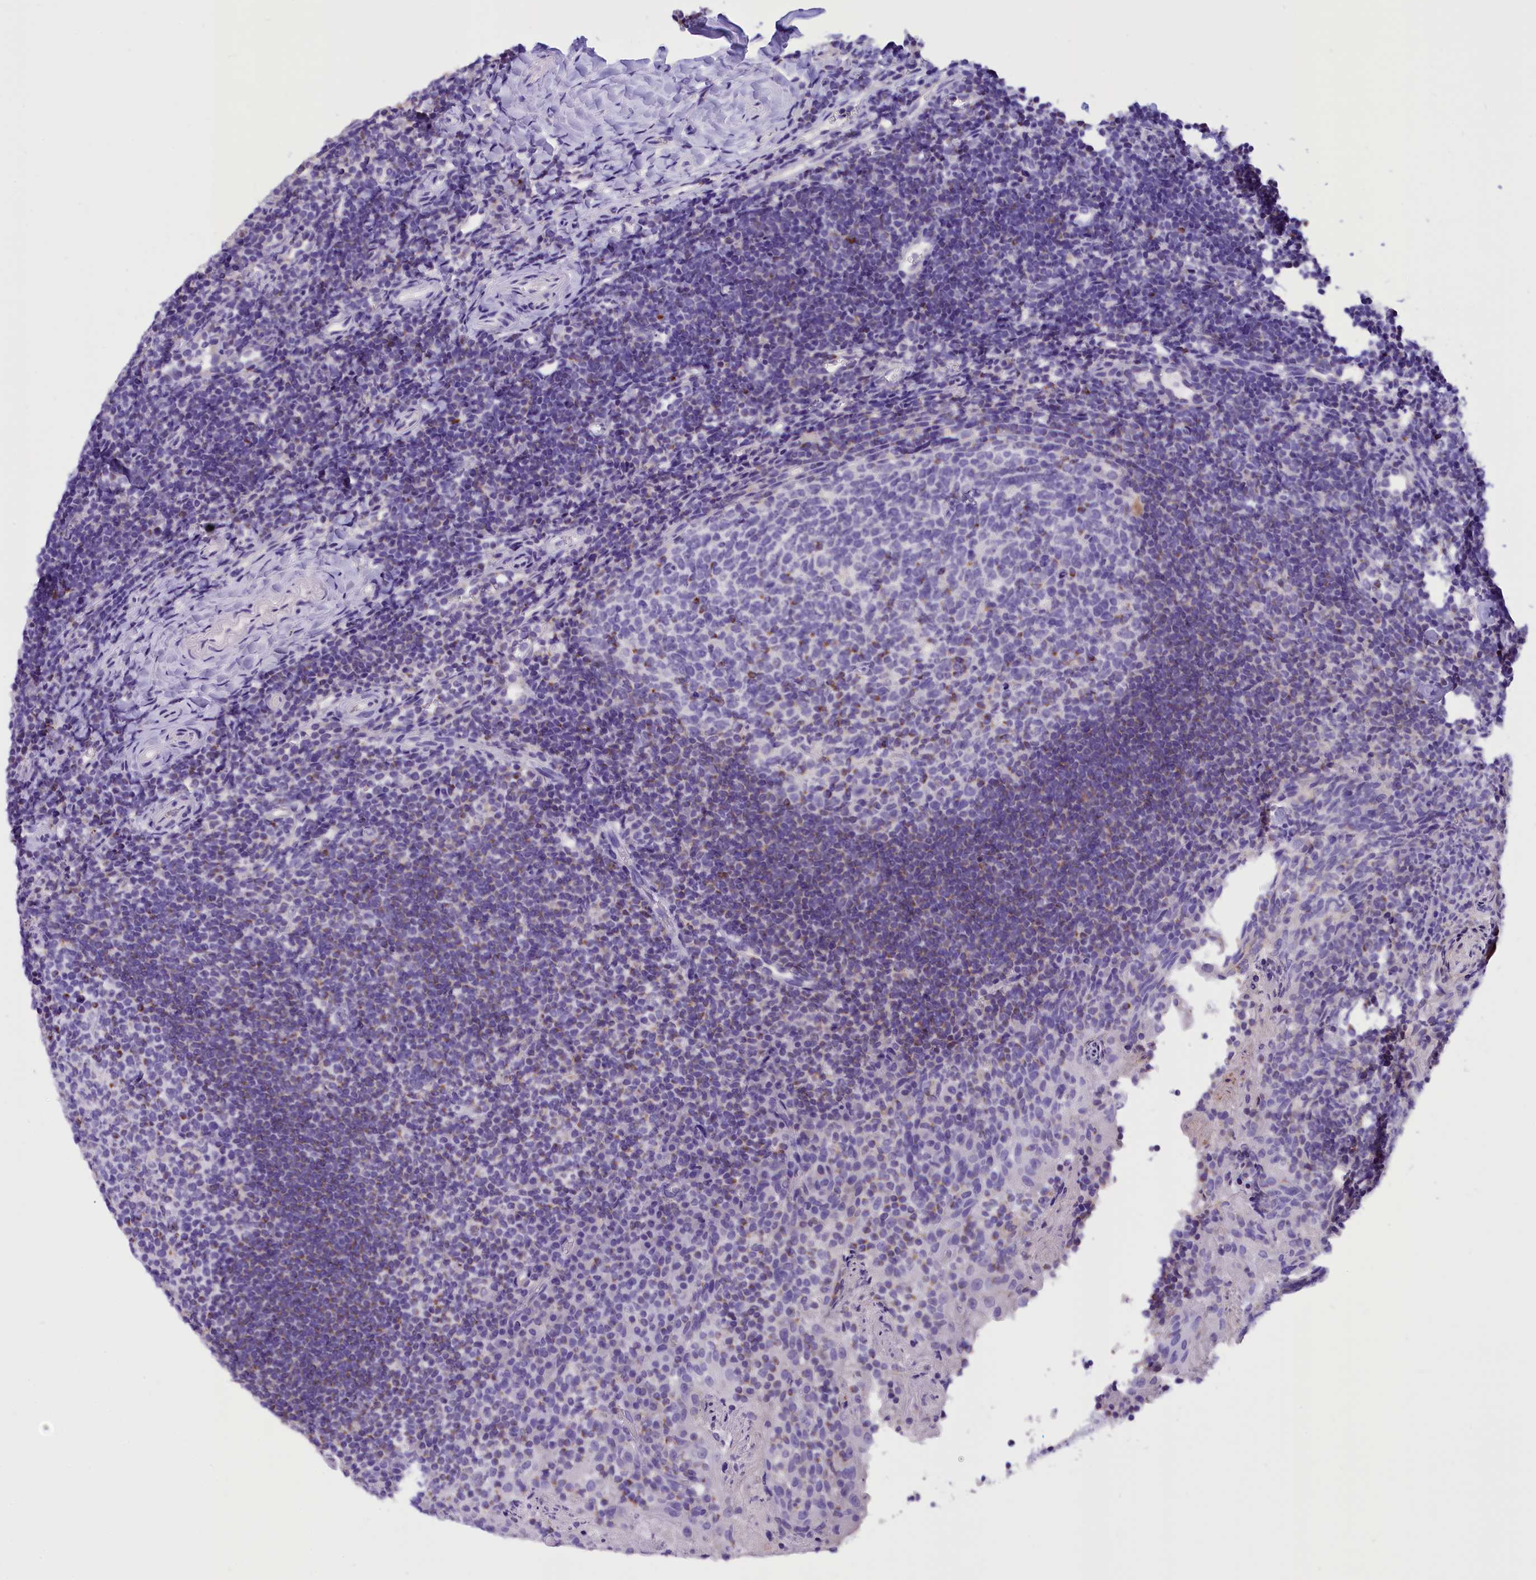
{"staining": {"intensity": "moderate", "quantity": "<25%", "location": "cytoplasmic/membranous"}, "tissue": "tonsil", "cell_type": "Germinal center cells", "image_type": "normal", "snomed": [{"axis": "morphology", "description": "Normal tissue, NOS"}, {"axis": "topography", "description": "Tonsil"}], "caption": "Immunohistochemistry staining of unremarkable tonsil, which exhibits low levels of moderate cytoplasmic/membranous positivity in about <25% of germinal center cells indicating moderate cytoplasmic/membranous protein staining. The staining was performed using DAB (3,3'-diaminobenzidine) (brown) for protein detection and nuclei were counterstained in hematoxylin (blue).", "gene": "ABAT", "patient": {"sex": "female", "age": 10}}